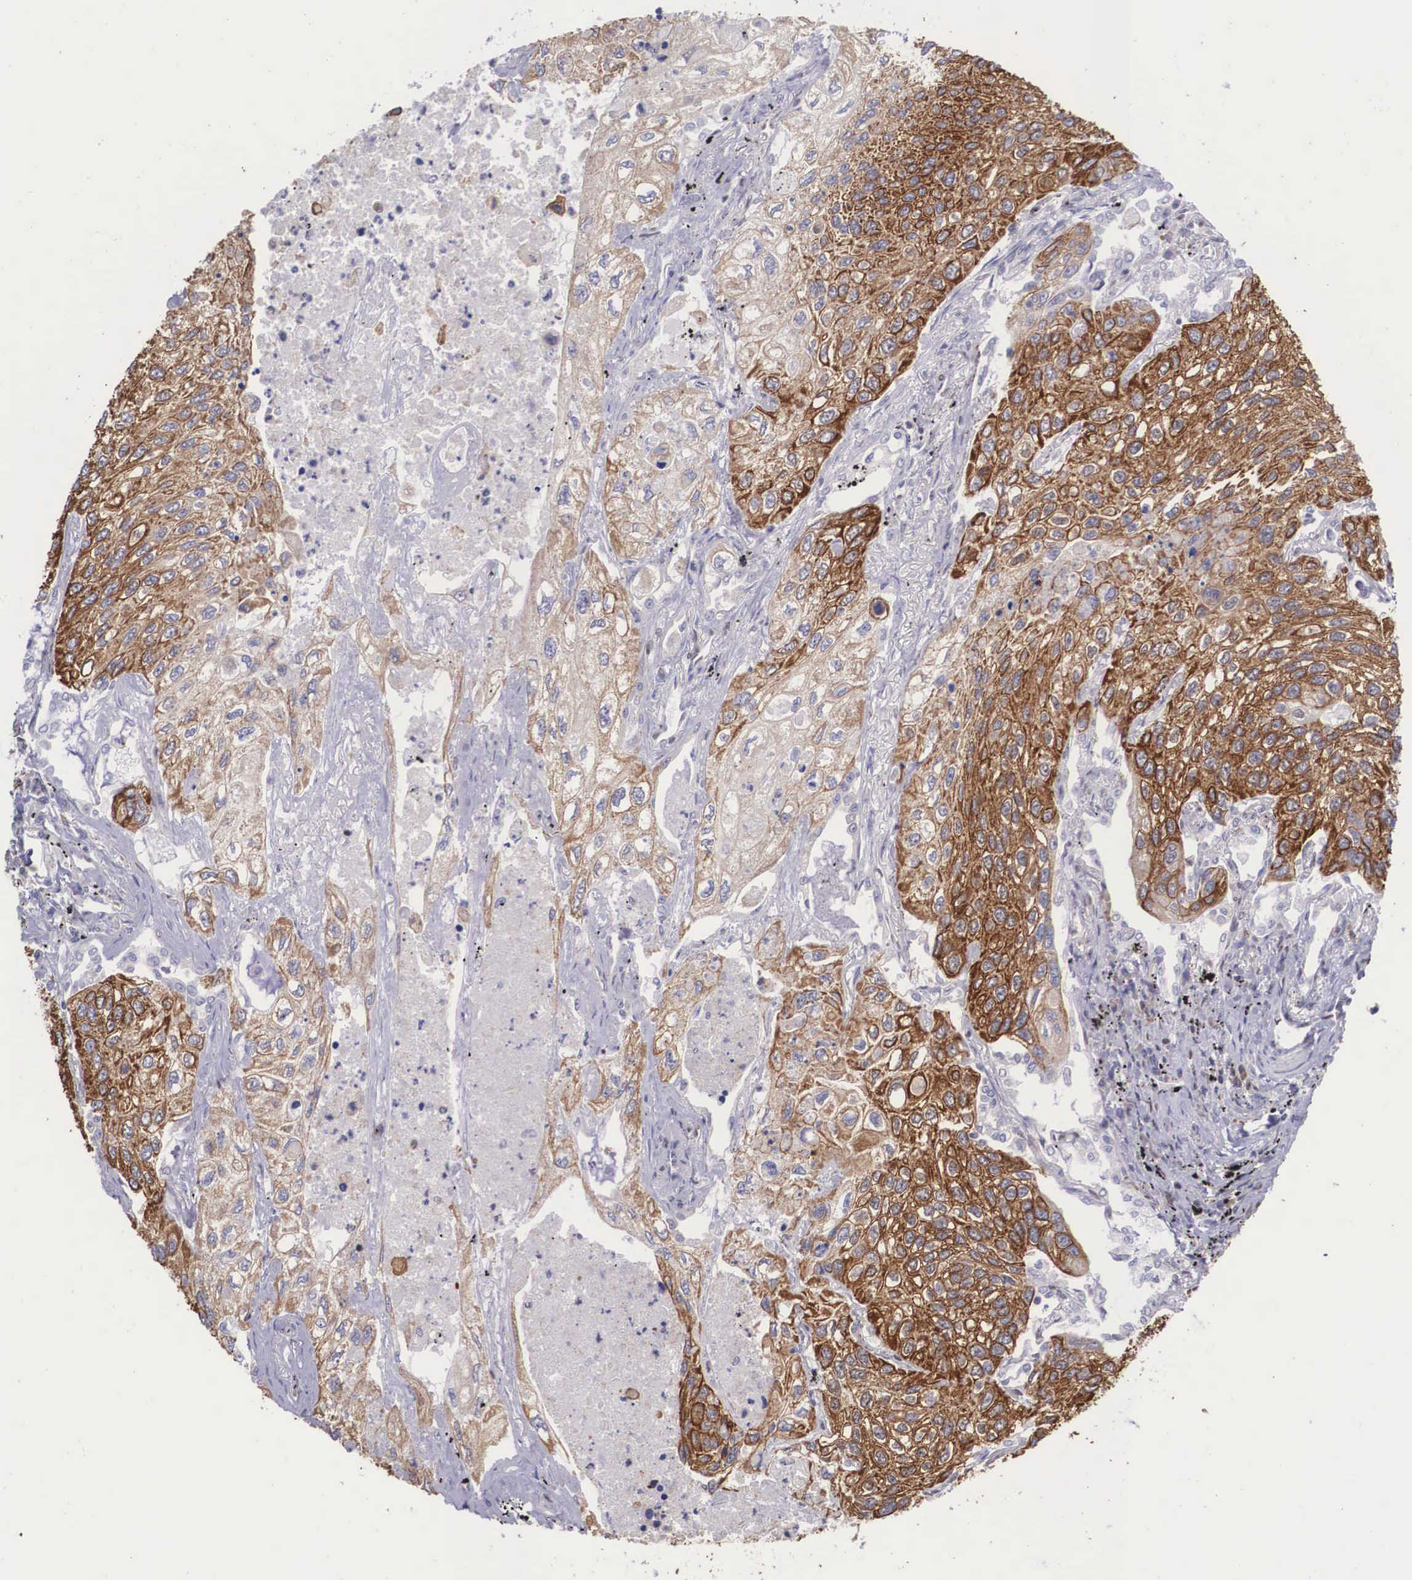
{"staining": {"intensity": "strong", "quantity": "25%-75%", "location": "cytoplasmic/membranous"}, "tissue": "lung cancer", "cell_type": "Tumor cells", "image_type": "cancer", "snomed": [{"axis": "morphology", "description": "Squamous cell carcinoma, NOS"}, {"axis": "topography", "description": "Lung"}], "caption": "This micrograph reveals immunohistochemistry staining of lung cancer, with high strong cytoplasmic/membranous positivity in about 25%-75% of tumor cells.", "gene": "SLC25A21", "patient": {"sex": "male", "age": 75}}